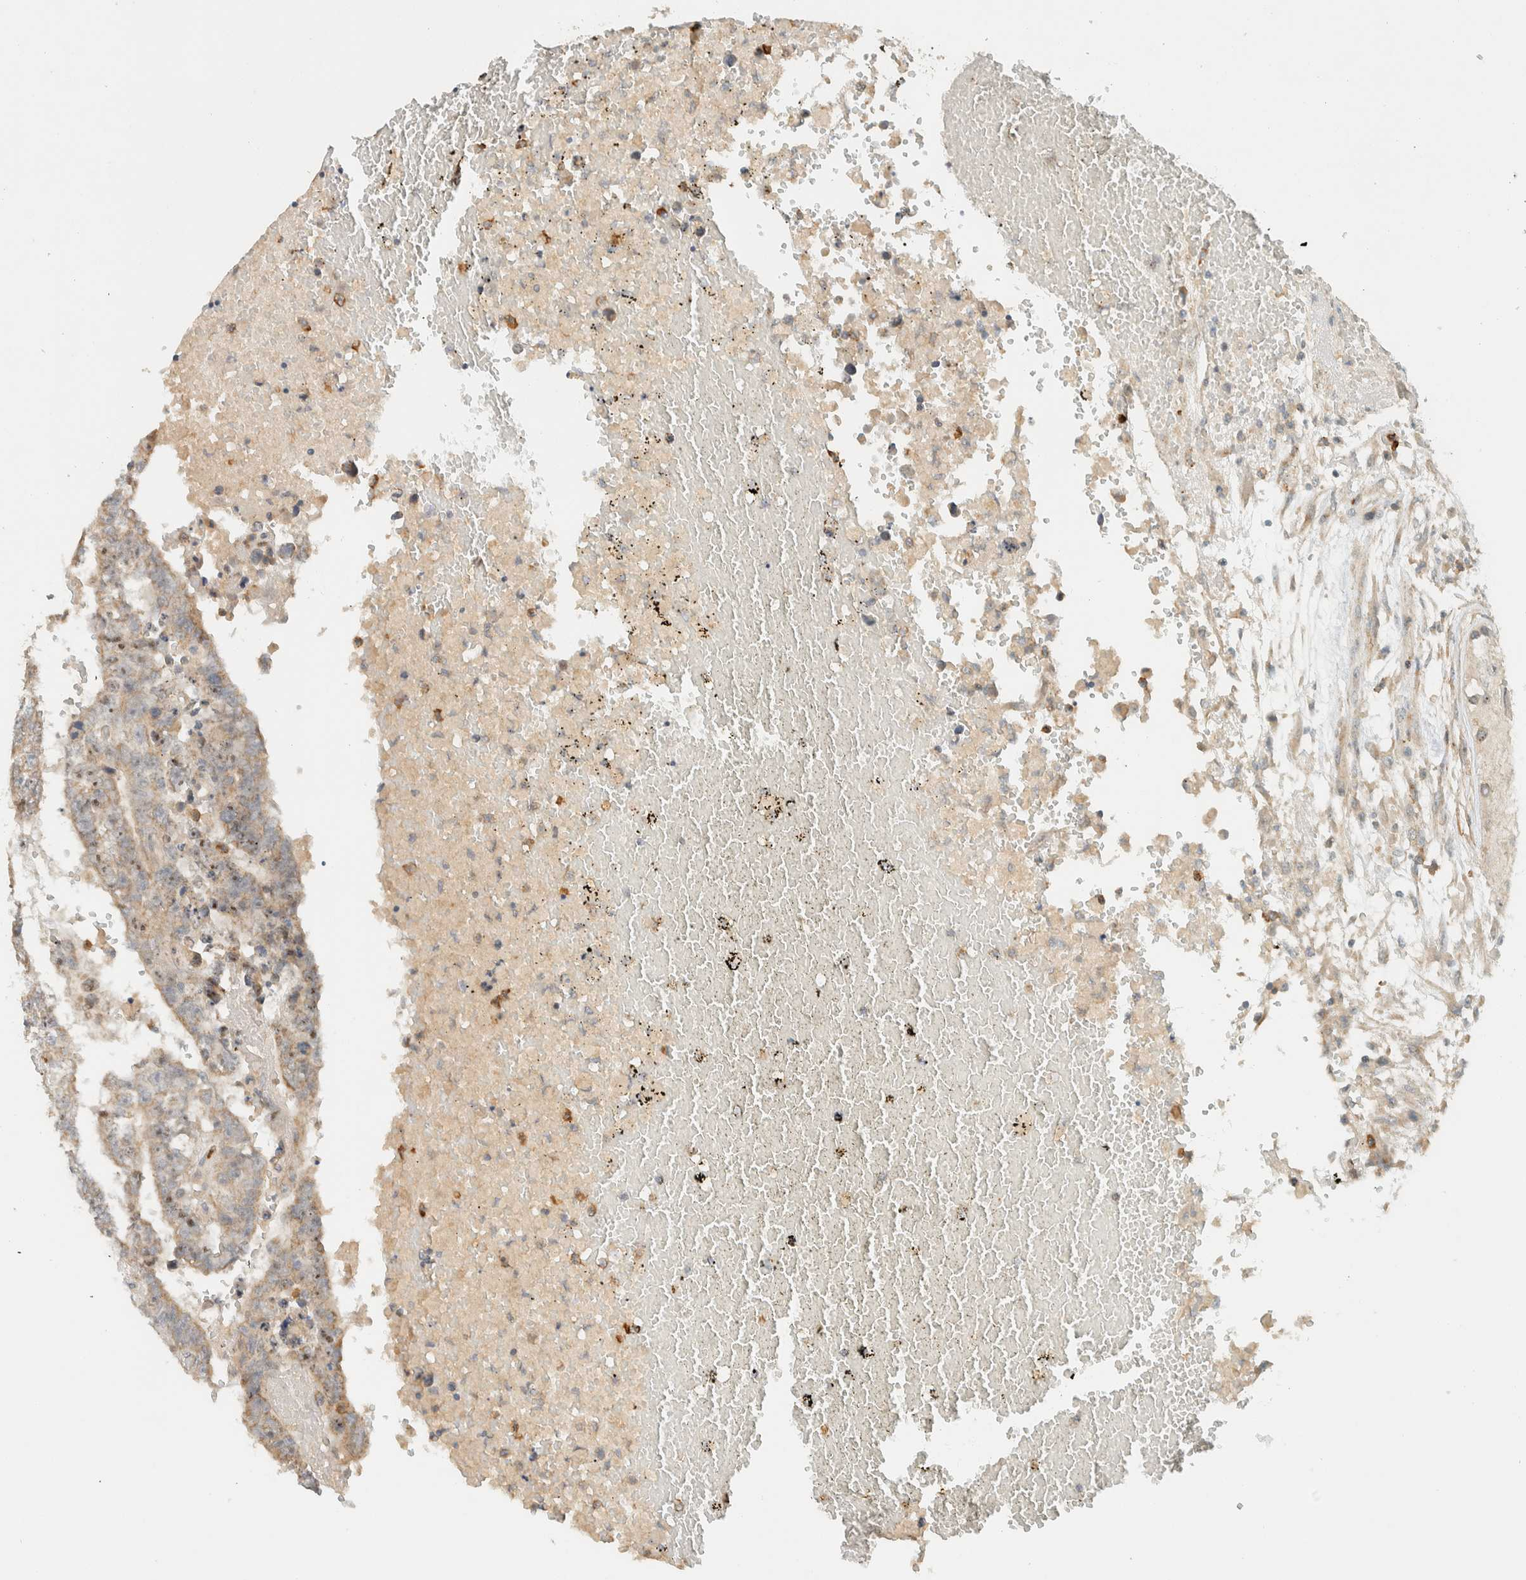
{"staining": {"intensity": "weak", "quantity": "<25%", "location": "cytoplasmic/membranous"}, "tissue": "testis cancer", "cell_type": "Tumor cells", "image_type": "cancer", "snomed": [{"axis": "morphology", "description": "Carcinoma, Embryonal, NOS"}, {"axis": "topography", "description": "Testis"}], "caption": "An IHC micrograph of embryonal carcinoma (testis) is shown. There is no staining in tumor cells of embryonal carcinoma (testis). (DAB immunohistochemistry, high magnification).", "gene": "CCDC171", "patient": {"sex": "male", "age": 25}}